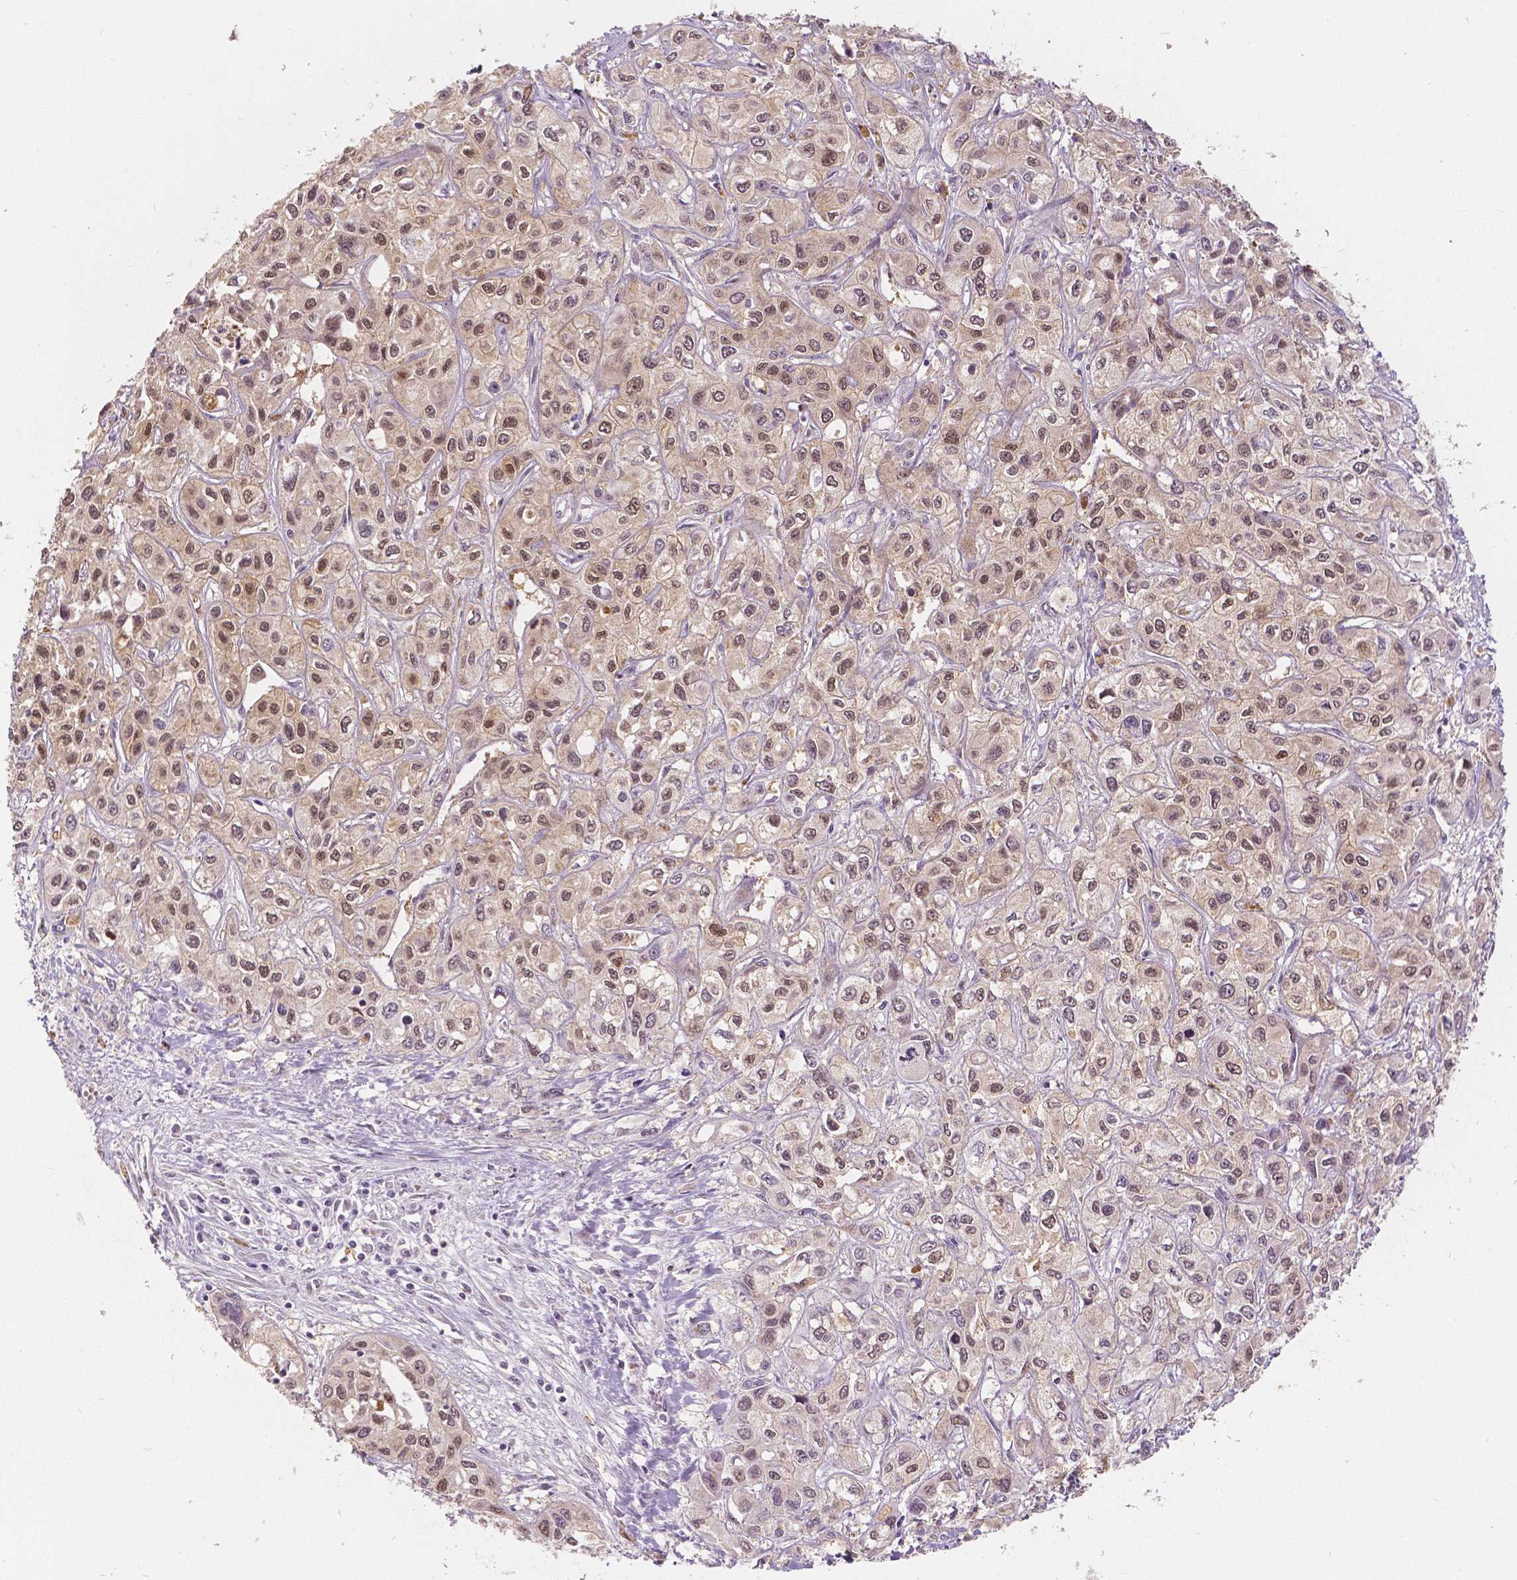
{"staining": {"intensity": "moderate", "quantity": ">75%", "location": "nuclear"}, "tissue": "liver cancer", "cell_type": "Tumor cells", "image_type": "cancer", "snomed": [{"axis": "morphology", "description": "Cholangiocarcinoma"}, {"axis": "topography", "description": "Liver"}], "caption": "Immunohistochemistry staining of cholangiocarcinoma (liver), which shows medium levels of moderate nuclear staining in approximately >75% of tumor cells indicating moderate nuclear protein expression. The staining was performed using DAB (3,3'-diaminobenzidine) (brown) for protein detection and nuclei were counterstained in hematoxylin (blue).", "gene": "NAPRT", "patient": {"sex": "female", "age": 66}}